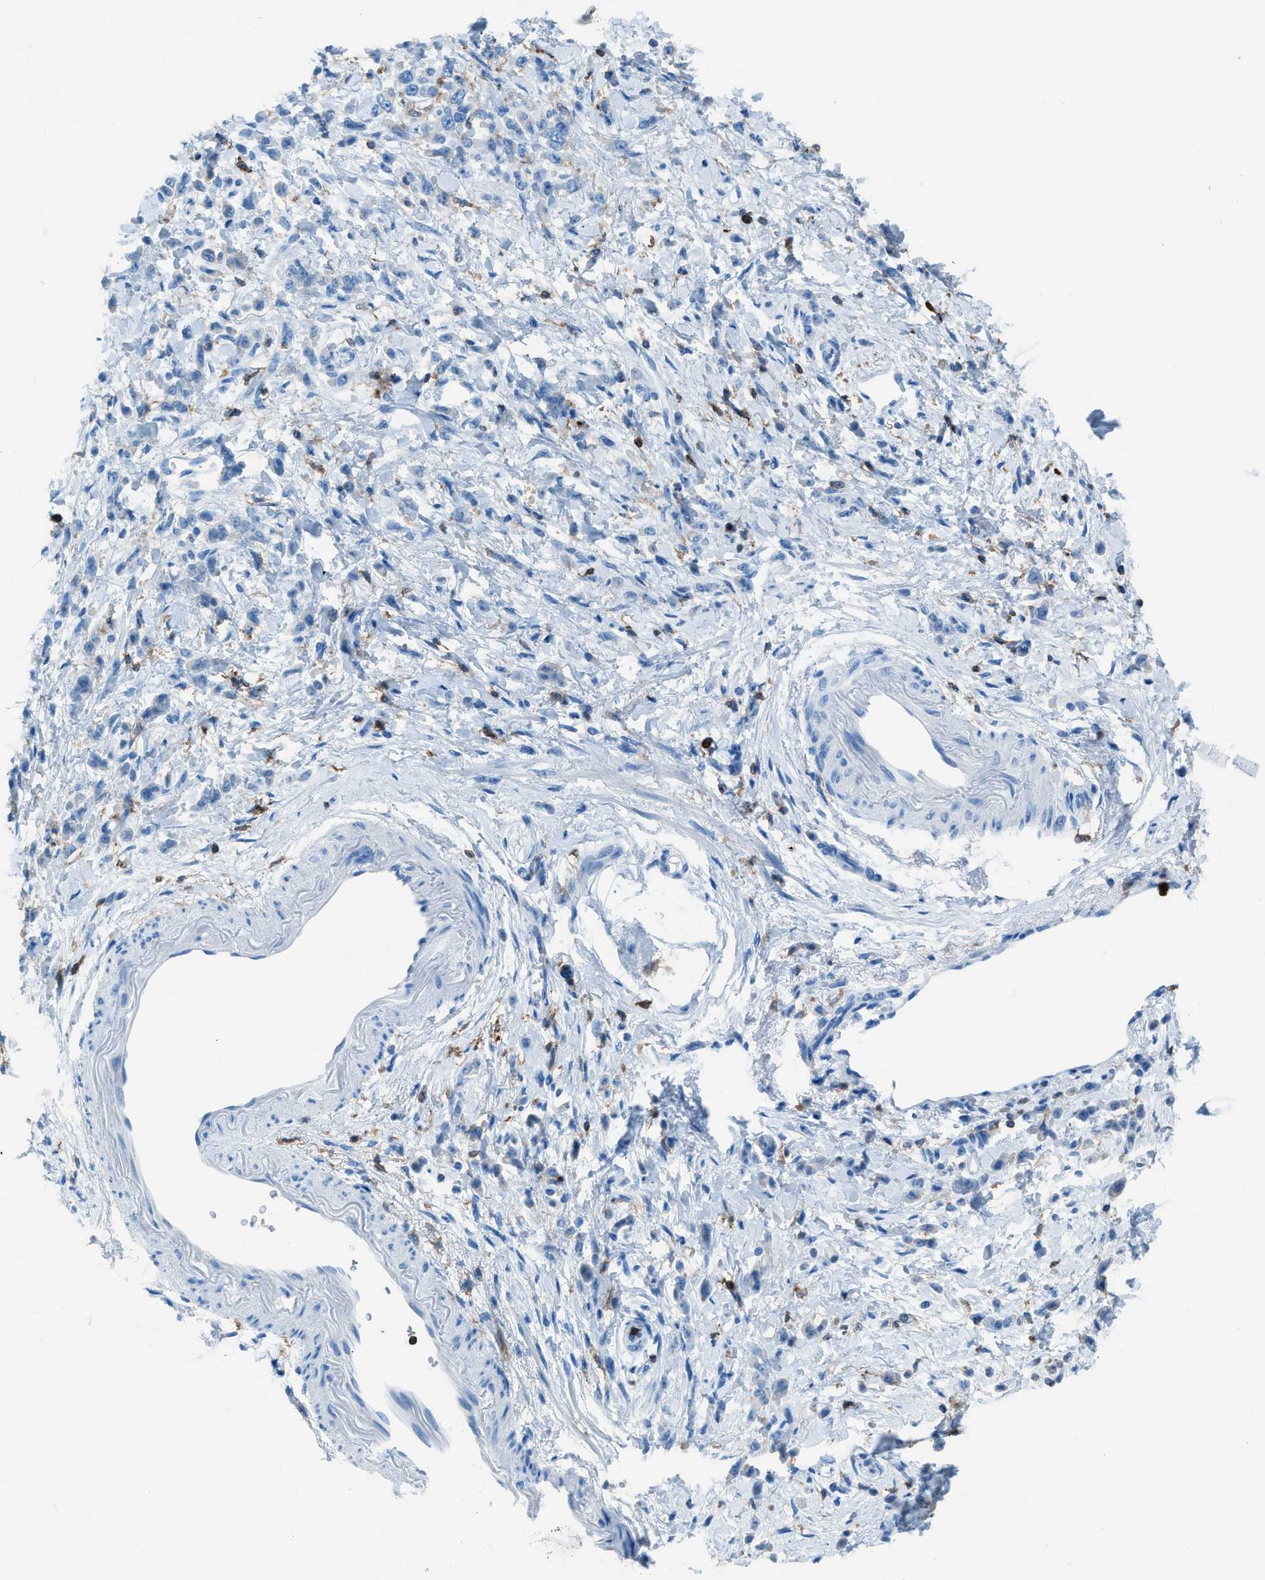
{"staining": {"intensity": "negative", "quantity": "none", "location": "none"}, "tissue": "stomach cancer", "cell_type": "Tumor cells", "image_type": "cancer", "snomed": [{"axis": "morphology", "description": "Normal tissue, NOS"}, {"axis": "morphology", "description": "Adenocarcinoma, NOS"}, {"axis": "topography", "description": "Stomach"}], "caption": "Micrograph shows no protein expression in tumor cells of stomach cancer tissue.", "gene": "ITGB2", "patient": {"sex": "male", "age": 82}}